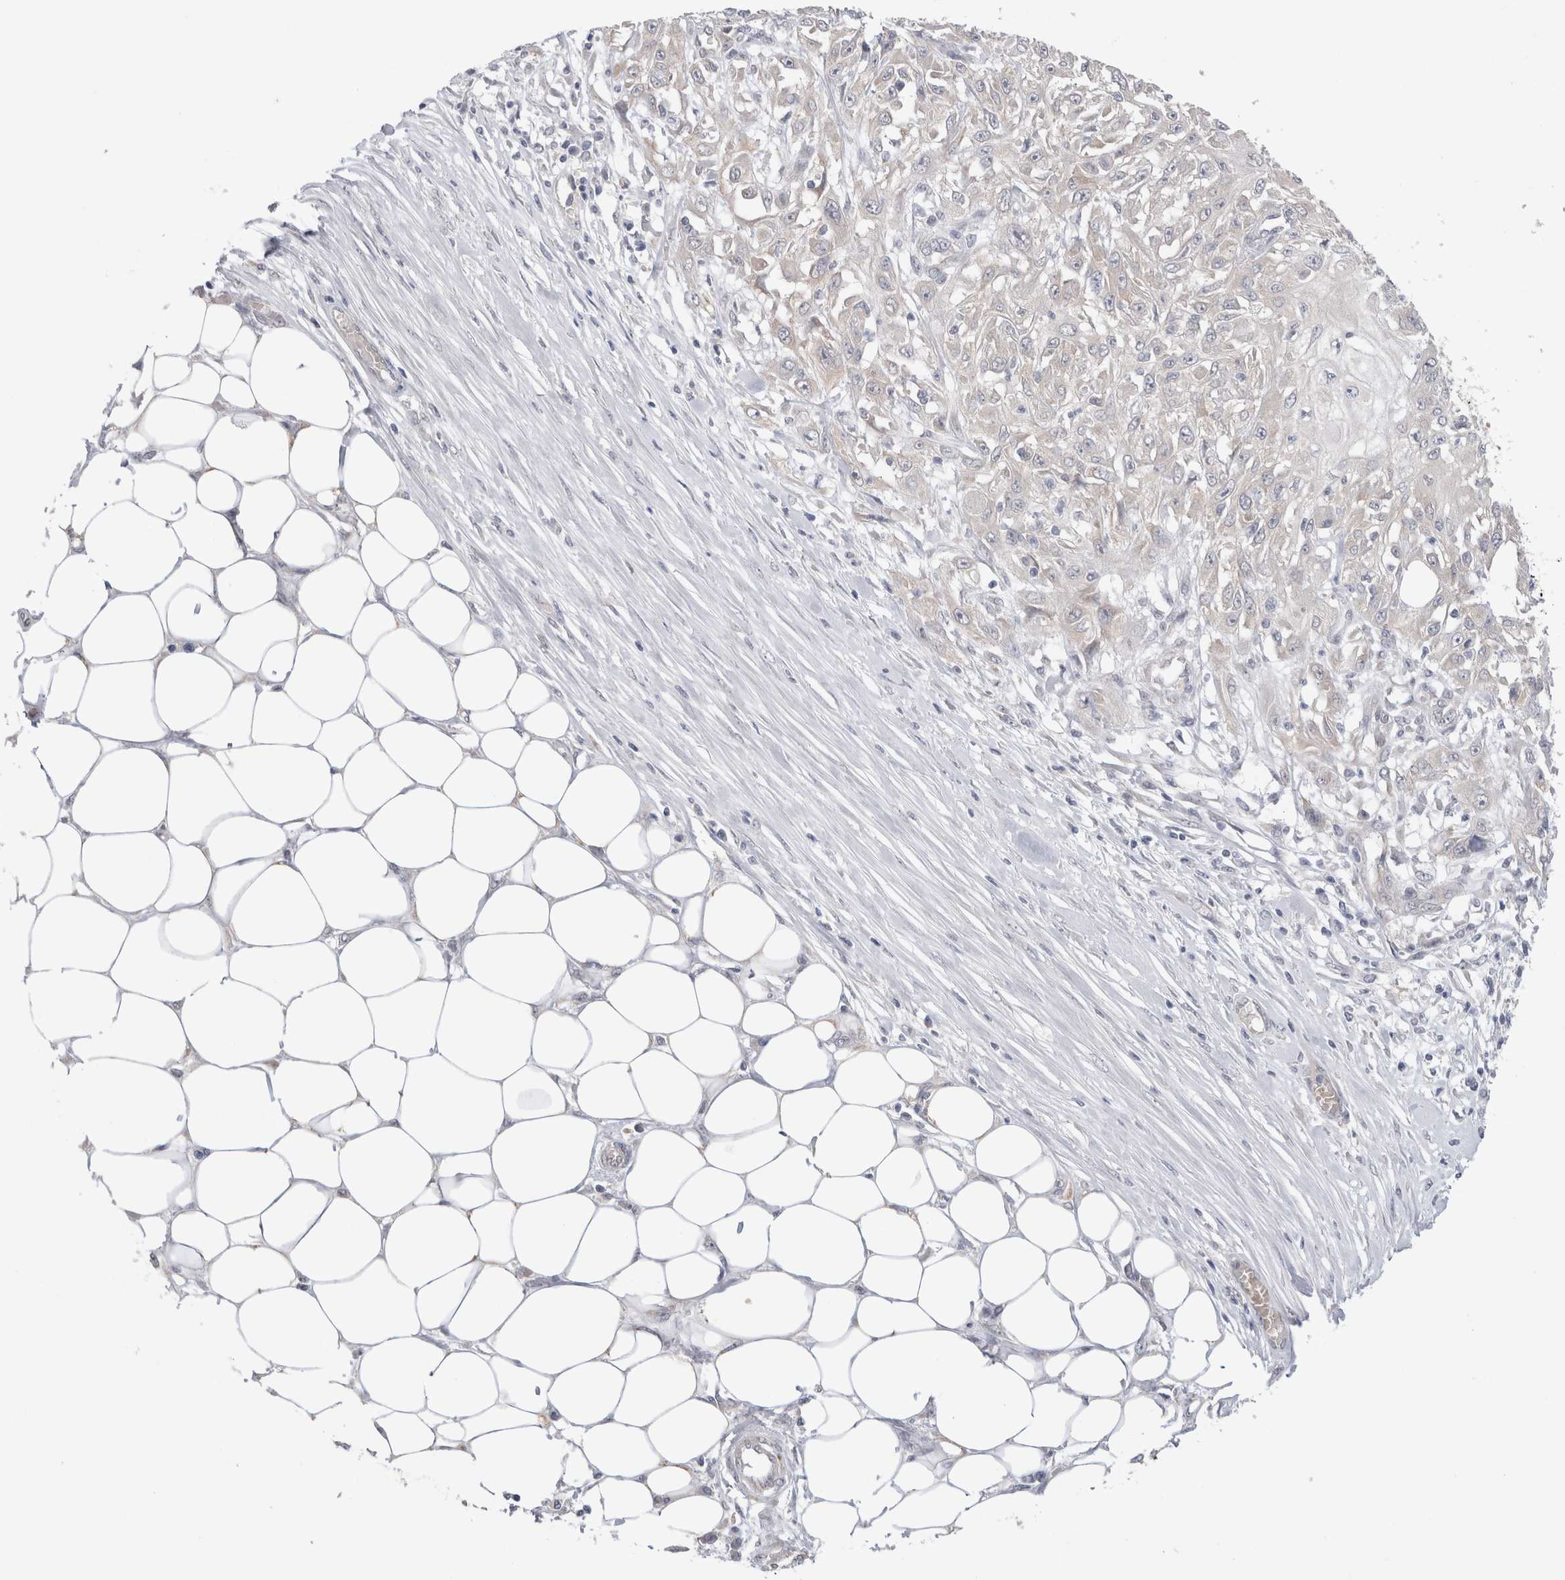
{"staining": {"intensity": "negative", "quantity": "none", "location": "none"}, "tissue": "skin cancer", "cell_type": "Tumor cells", "image_type": "cancer", "snomed": [{"axis": "morphology", "description": "Squamous cell carcinoma, NOS"}, {"axis": "morphology", "description": "Squamous cell carcinoma, metastatic, NOS"}, {"axis": "topography", "description": "Skin"}, {"axis": "topography", "description": "Lymph node"}], "caption": "This is a micrograph of immunohistochemistry staining of skin metastatic squamous cell carcinoma, which shows no positivity in tumor cells.", "gene": "NDOR1", "patient": {"sex": "male", "age": 75}}